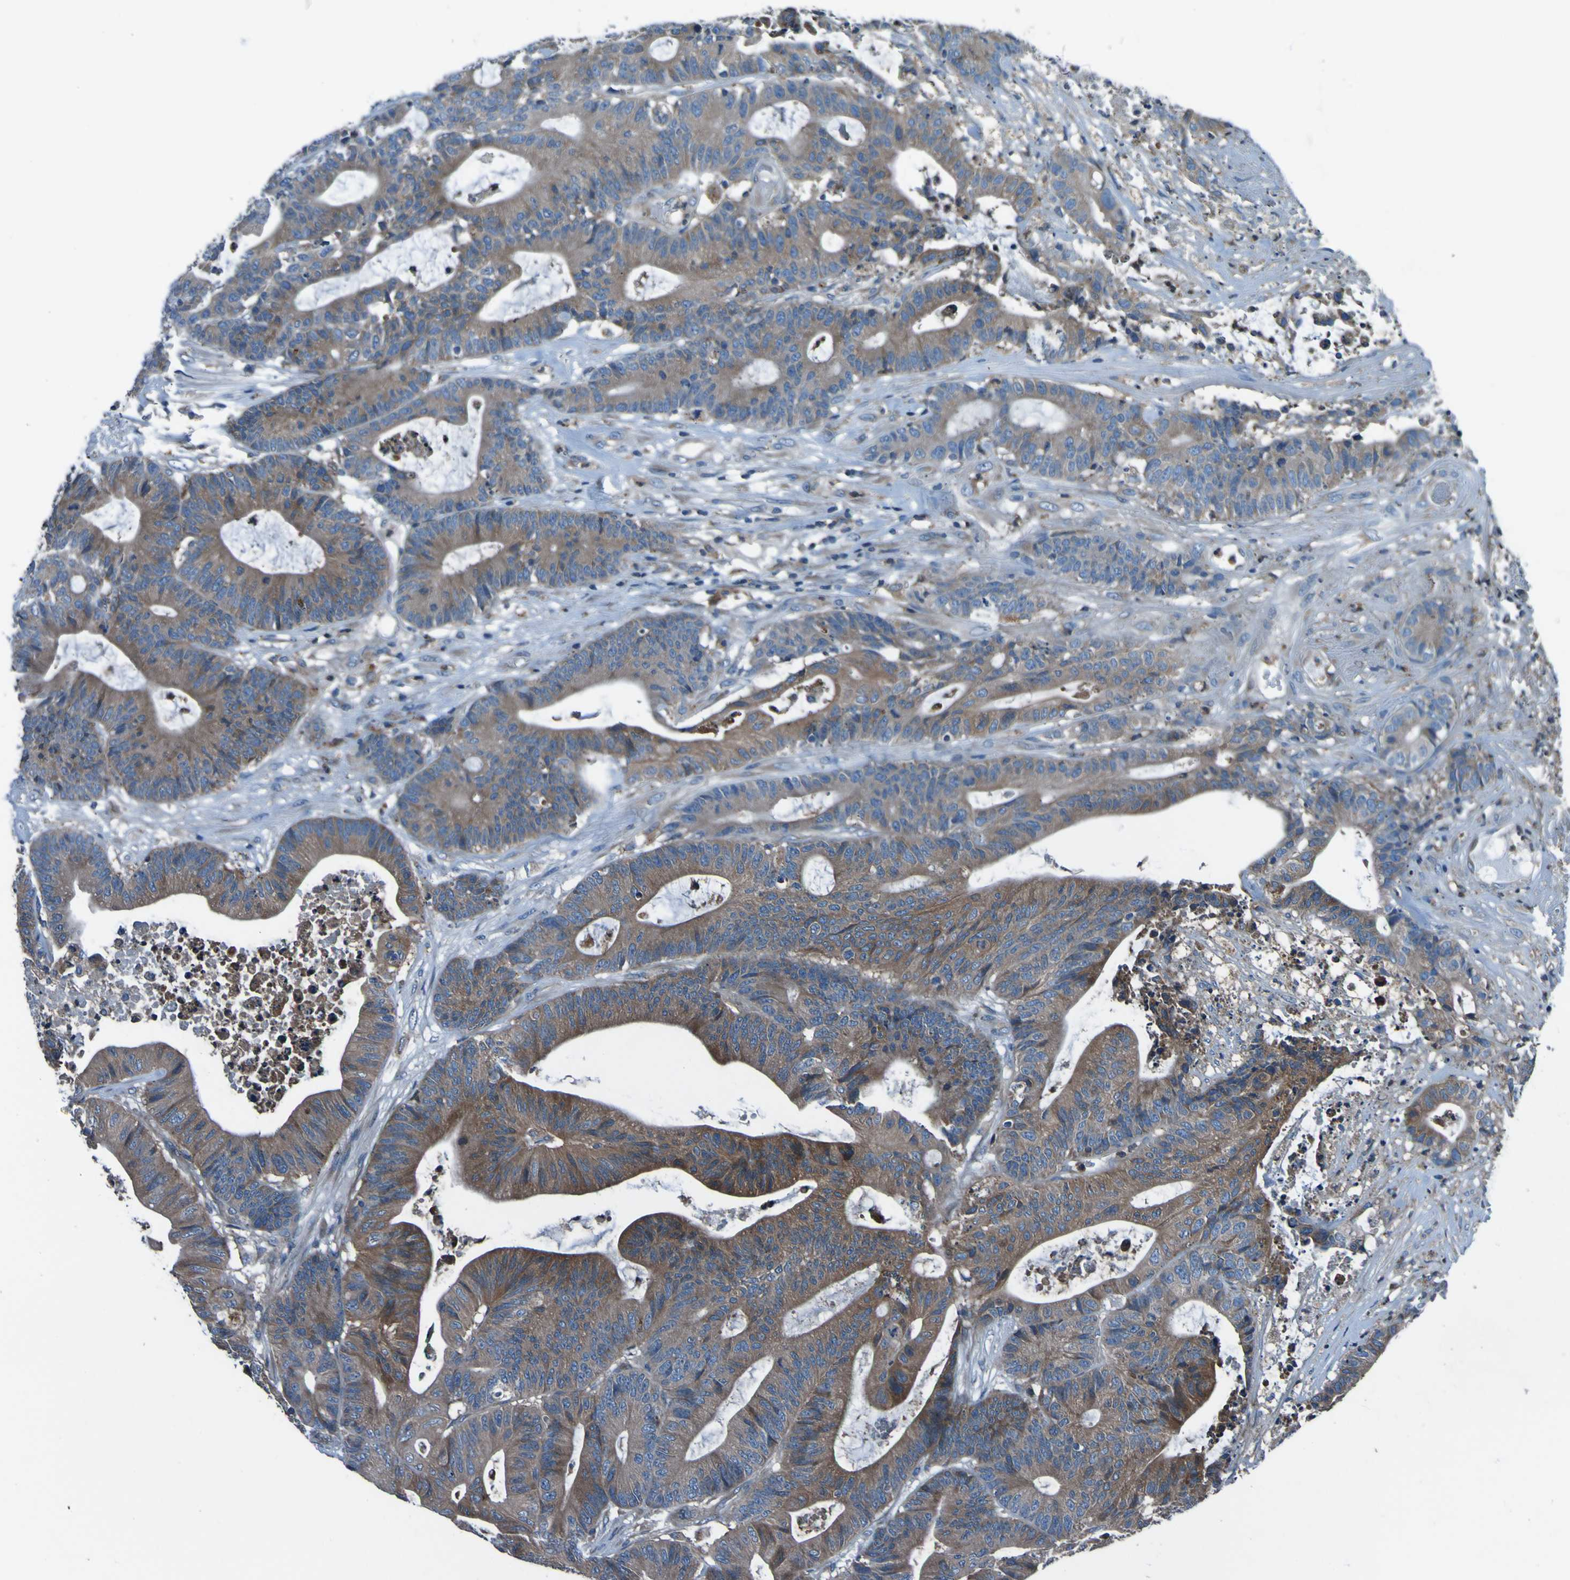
{"staining": {"intensity": "moderate", "quantity": ">75%", "location": "cytoplasmic/membranous"}, "tissue": "colorectal cancer", "cell_type": "Tumor cells", "image_type": "cancer", "snomed": [{"axis": "morphology", "description": "Adenocarcinoma, NOS"}, {"axis": "topography", "description": "Colon"}], "caption": "This histopathology image shows immunohistochemistry (IHC) staining of colorectal cancer, with medium moderate cytoplasmic/membranous positivity in about >75% of tumor cells.", "gene": "RAB5B", "patient": {"sex": "female", "age": 84}}